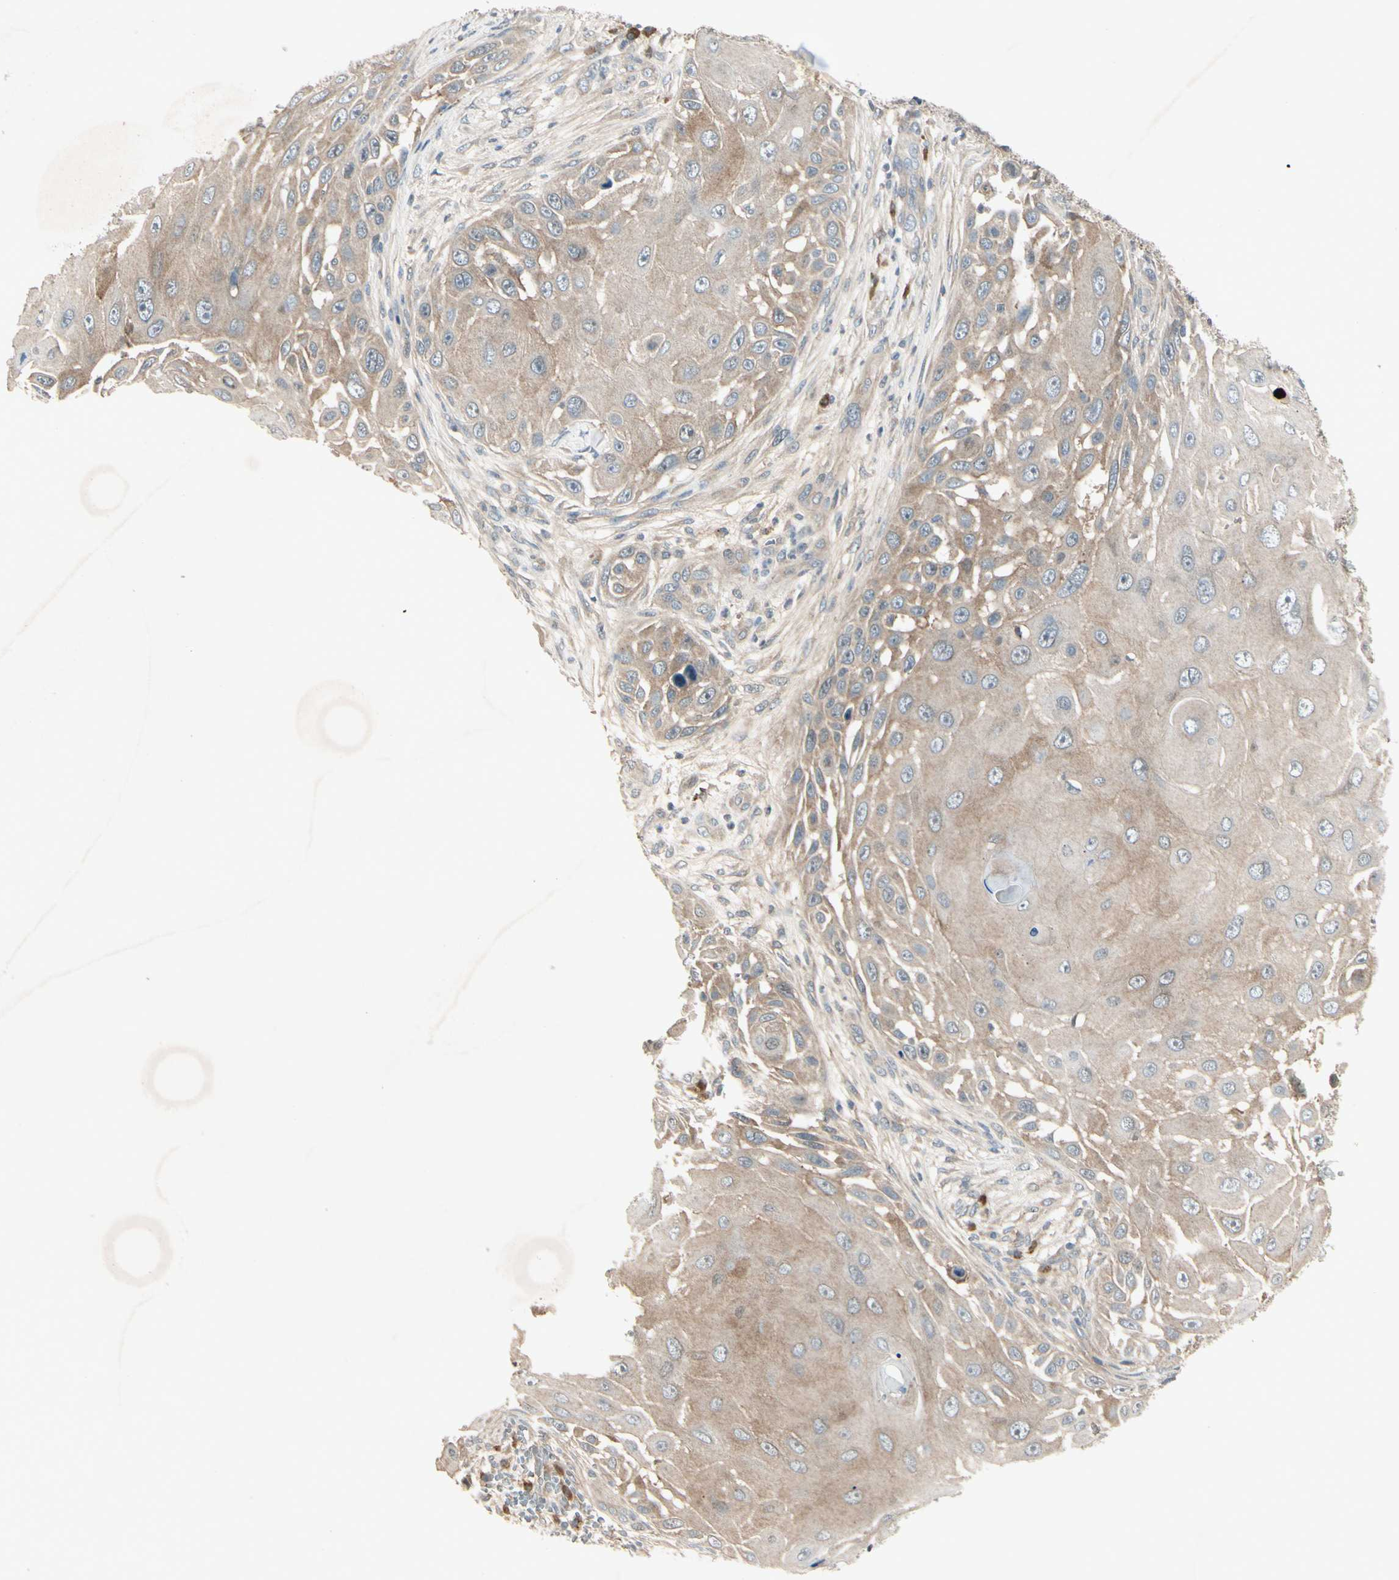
{"staining": {"intensity": "moderate", "quantity": ">75%", "location": "cytoplasmic/membranous"}, "tissue": "skin cancer", "cell_type": "Tumor cells", "image_type": "cancer", "snomed": [{"axis": "morphology", "description": "Squamous cell carcinoma, NOS"}, {"axis": "topography", "description": "Skin"}], "caption": "Squamous cell carcinoma (skin) tissue displays moderate cytoplasmic/membranous positivity in approximately >75% of tumor cells", "gene": "FHDC1", "patient": {"sex": "female", "age": 44}}